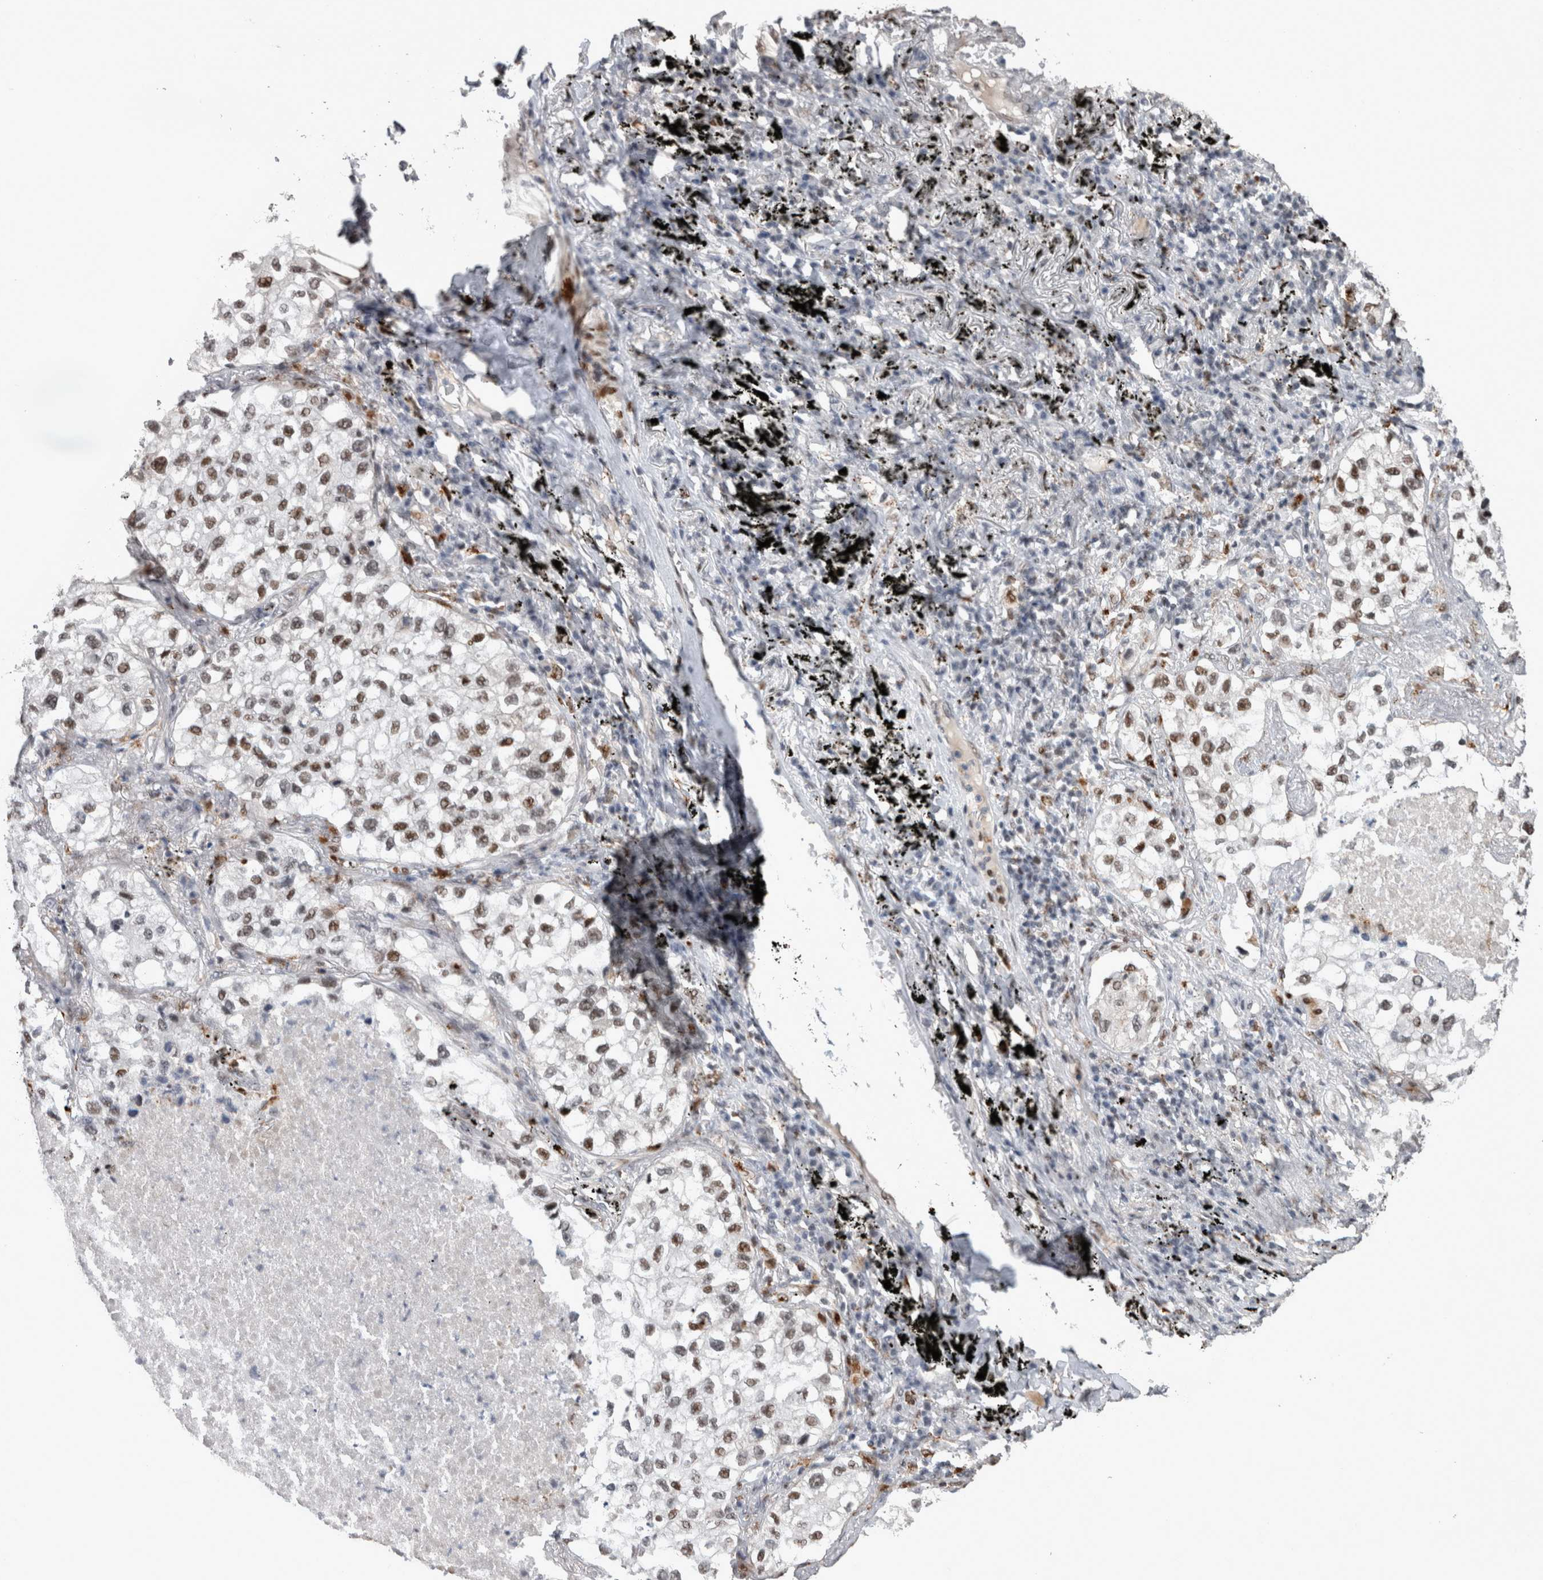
{"staining": {"intensity": "moderate", "quantity": ">75%", "location": "nuclear"}, "tissue": "lung cancer", "cell_type": "Tumor cells", "image_type": "cancer", "snomed": [{"axis": "morphology", "description": "Adenocarcinoma, NOS"}, {"axis": "topography", "description": "Lung"}], "caption": "Lung adenocarcinoma stained with immunohistochemistry exhibits moderate nuclear staining in approximately >75% of tumor cells.", "gene": "POLD2", "patient": {"sex": "male", "age": 63}}